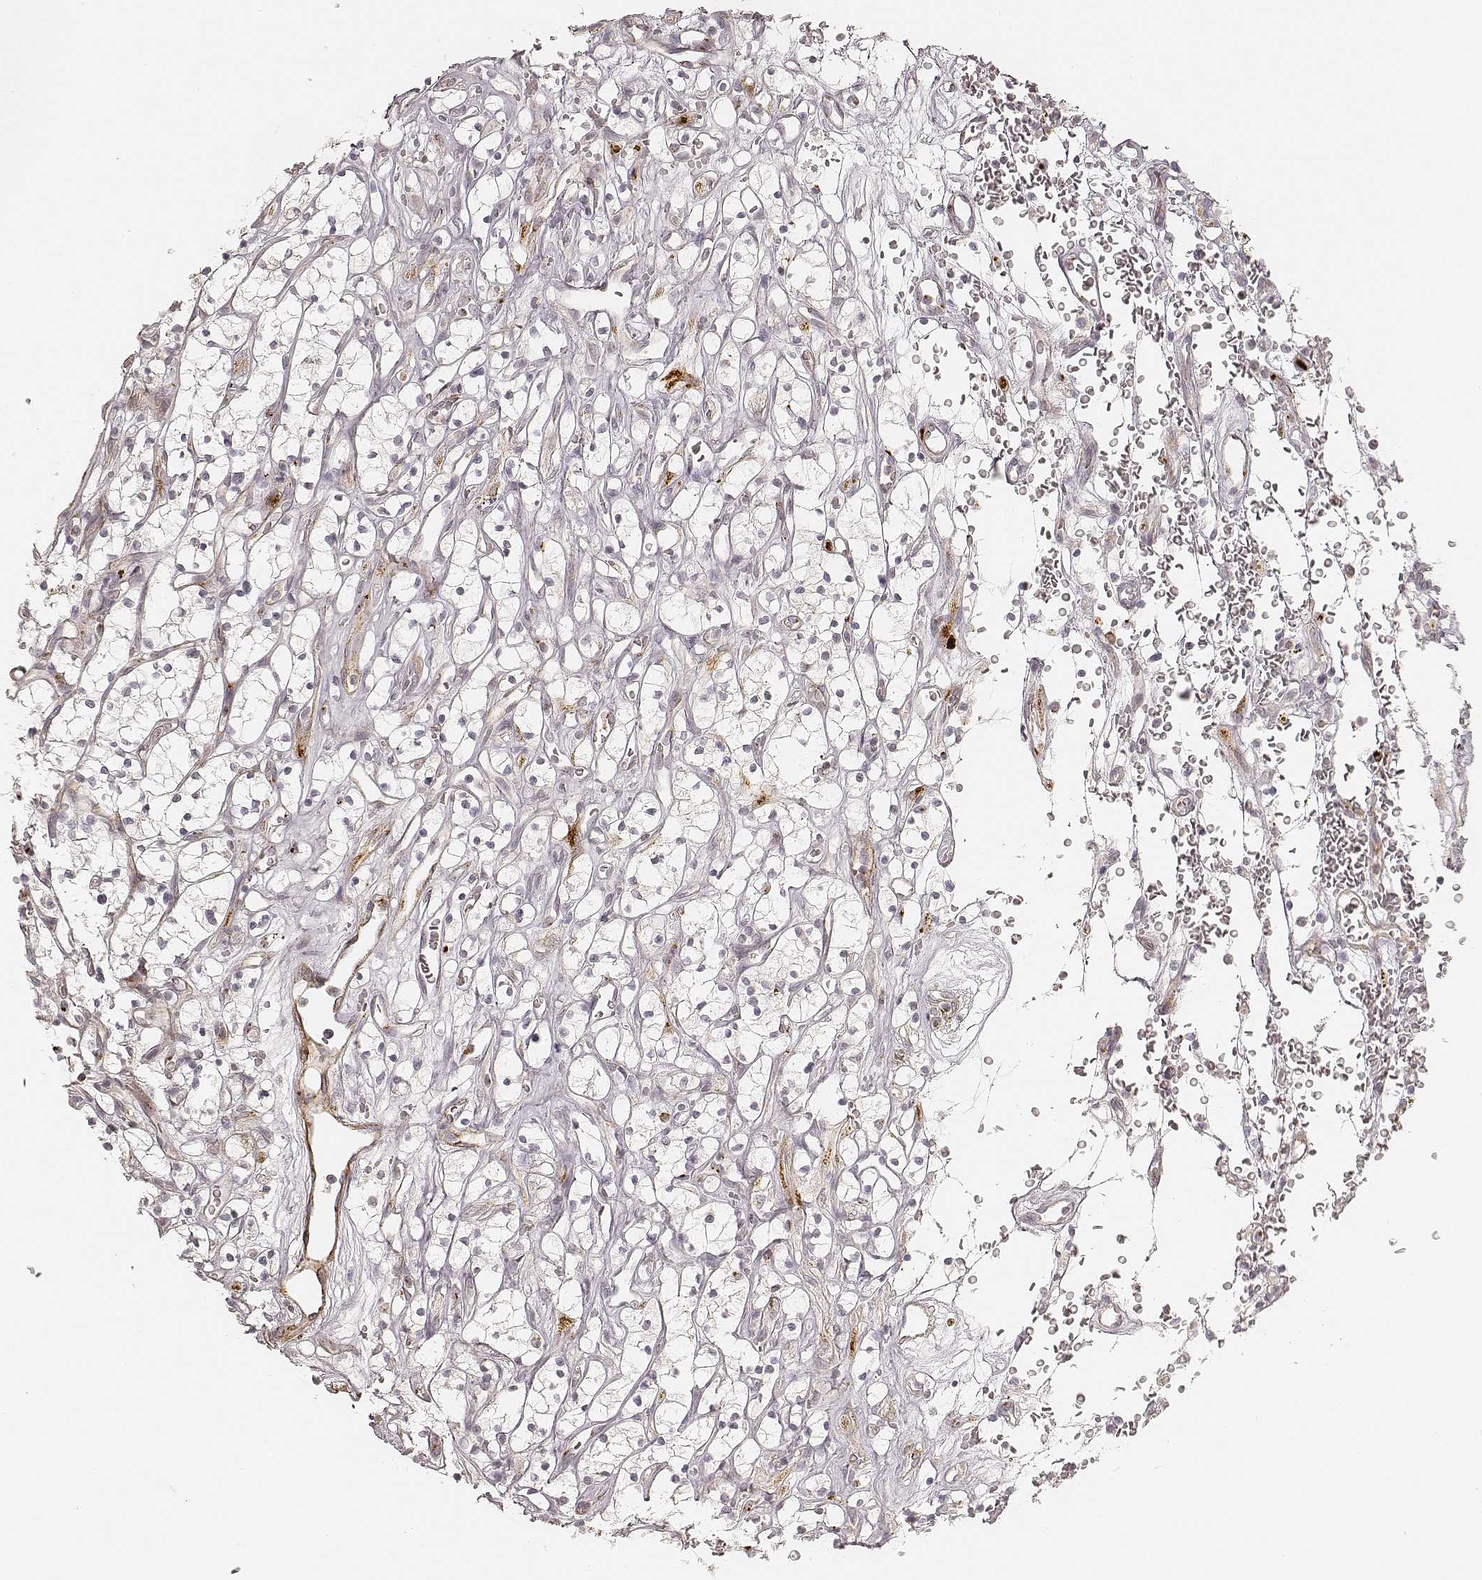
{"staining": {"intensity": "negative", "quantity": "none", "location": "none"}, "tissue": "renal cancer", "cell_type": "Tumor cells", "image_type": "cancer", "snomed": [{"axis": "morphology", "description": "Adenocarcinoma, NOS"}, {"axis": "topography", "description": "Kidney"}], "caption": "High power microscopy image of an immunohistochemistry micrograph of renal adenocarcinoma, revealing no significant positivity in tumor cells.", "gene": "GORASP2", "patient": {"sex": "female", "age": 64}}